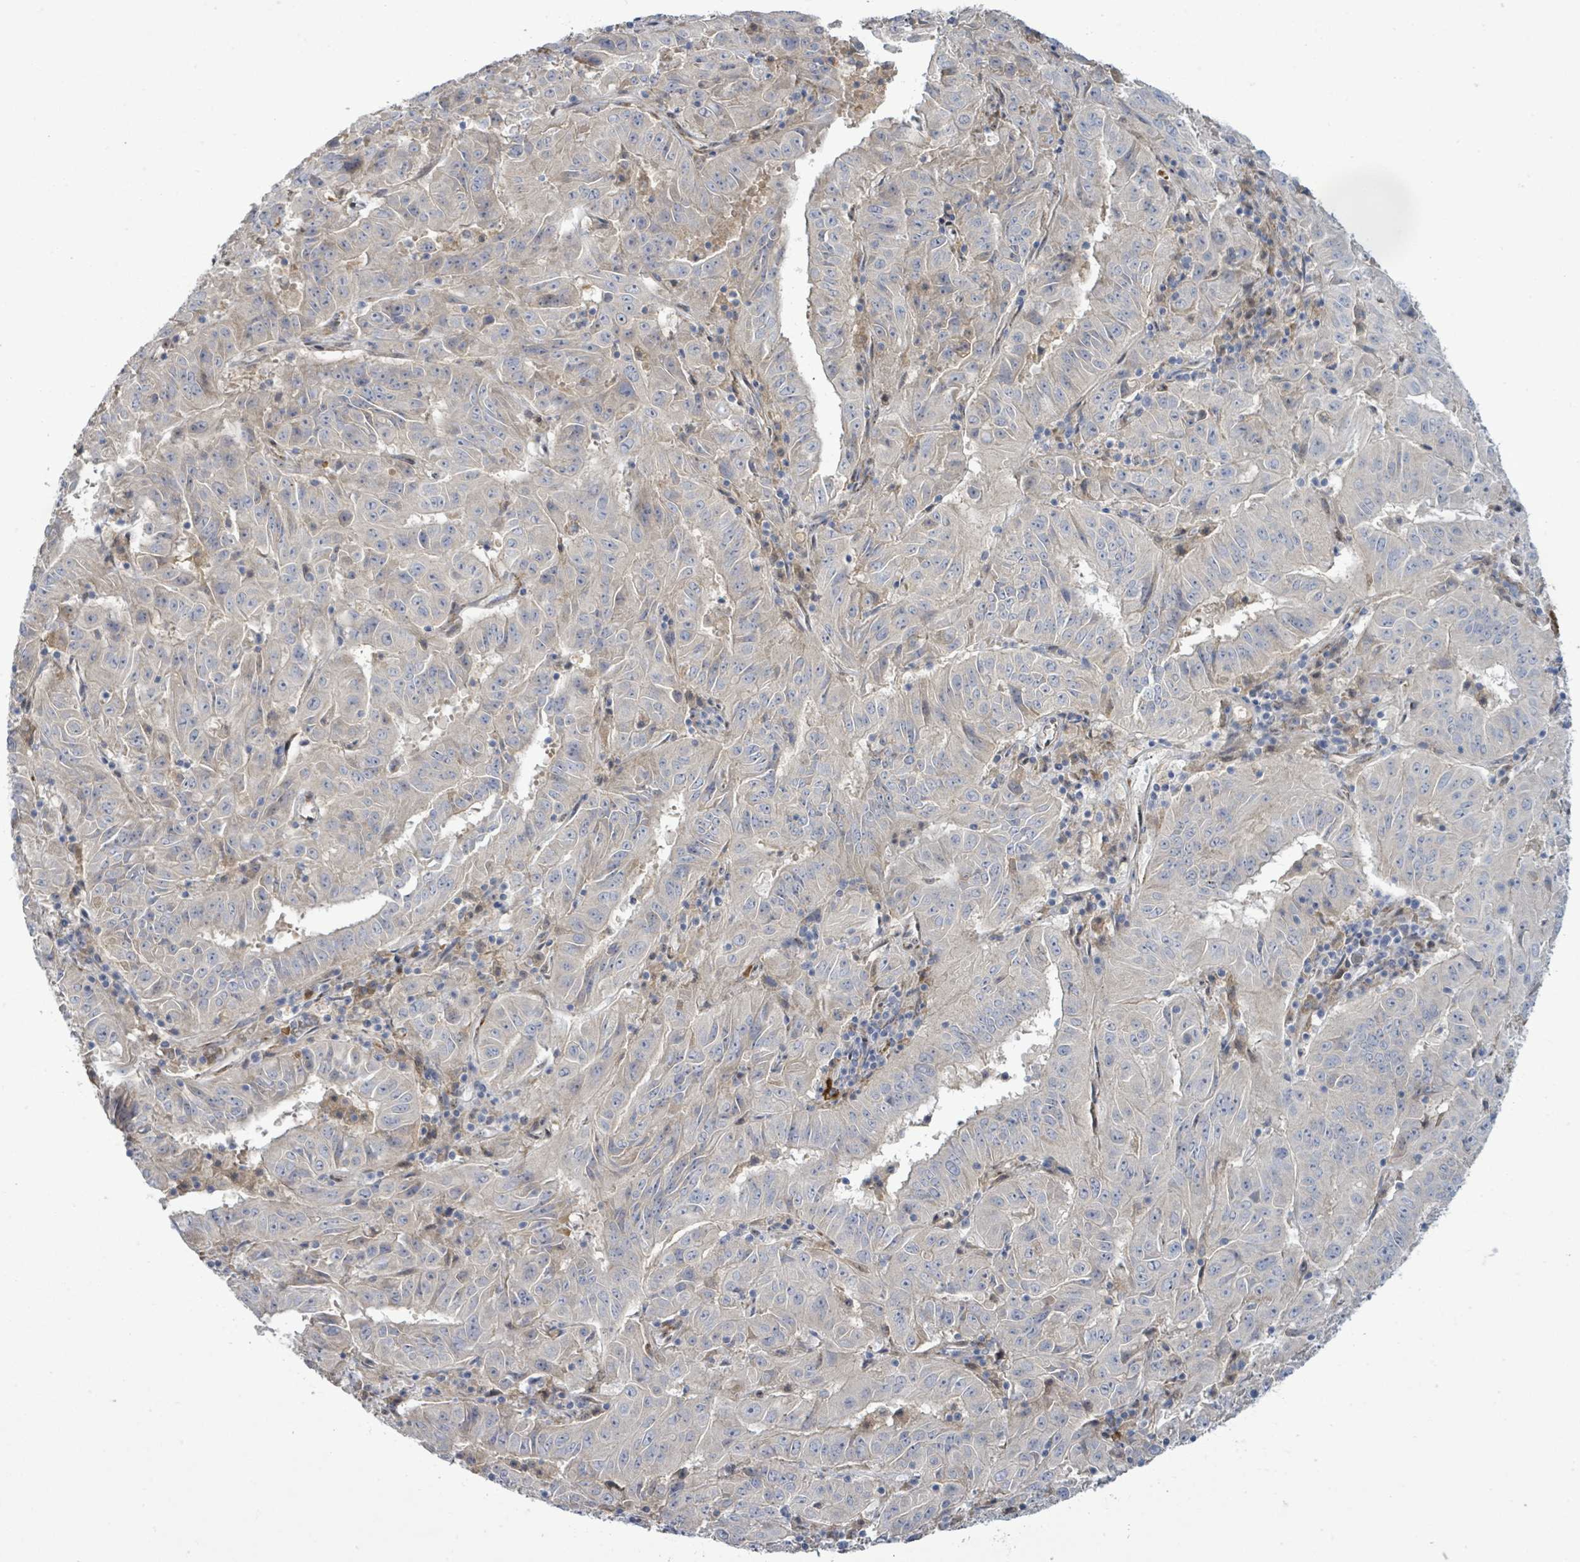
{"staining": {"intensity": "negative", "quantity": "none", "location": "none"}, "tissue": "pancreatic cancer", "cell_type": "Tumor cells", "image_type": "cancer", "snomed": [{"axis": "morphology", "description": "Adenocarcinoma, NOS"}, {"axis": "topography", "description": "Pancreas"}], "caption": "IHC of pancreatic cancer (adenocarcinoma) exhibits no positivity in tumor cells.", "gene": "SLIT3", "patient": {"sex": "male", "age": 63}}